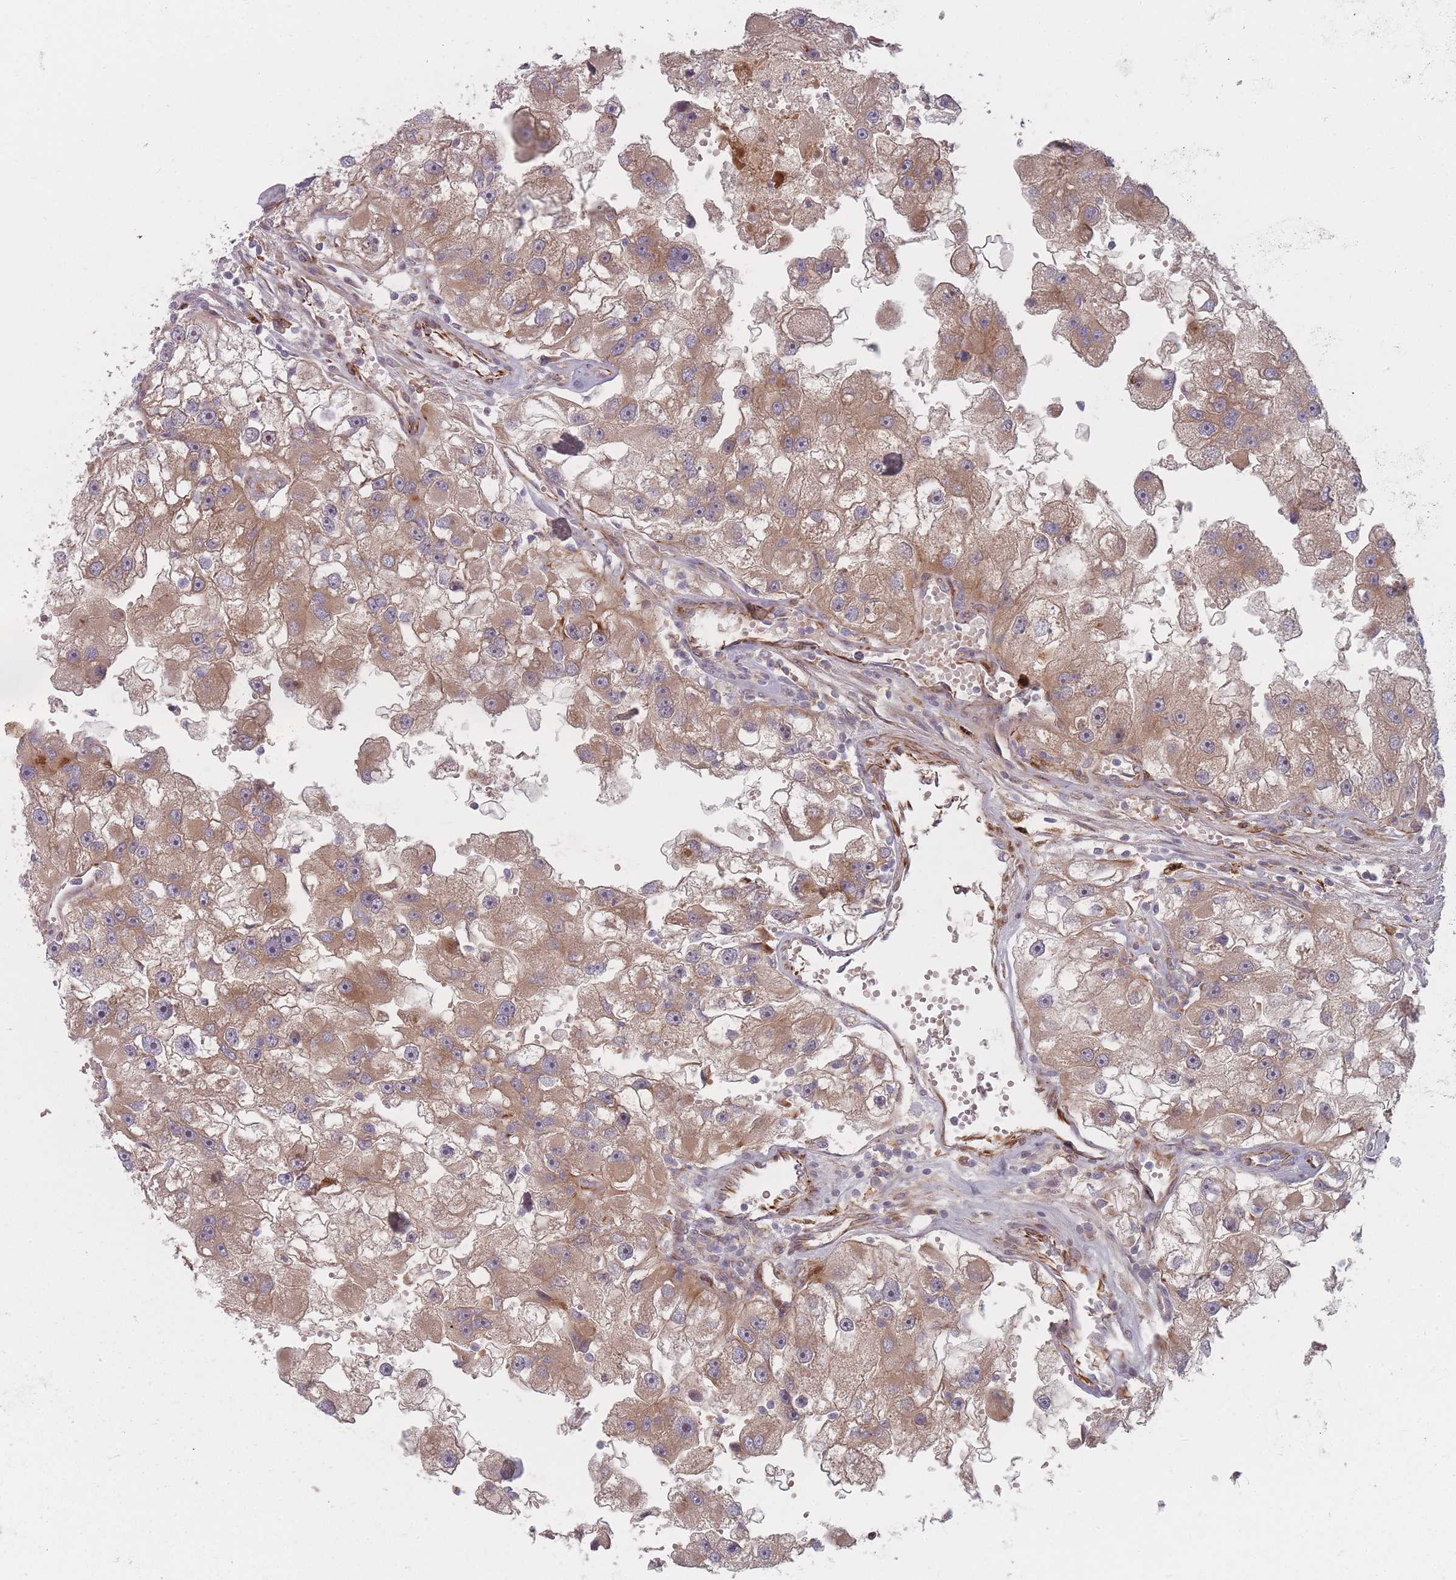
{"staining": {"intensity": "moderate", "quantity": ">75%", "location": "cytoplasmic/membranous"}, "tissue": "renal cancer", "cell_type": "Tumor cells", "image_type": "cancer", "snomed": [{"axis": "morphology", "description": "Adenocarcinoma, NOS"}, {"axis": "topography", "description": "Kidney"}], "caption": "Tumor cells demonstrate medium levels of moderate cytoplasmic/membranous positivity in about >75% of cells in renal cancer (adenocarcinoma).", "gene": "EEF1AKMT2", "patient": {"sex": "male", "age": 63}}